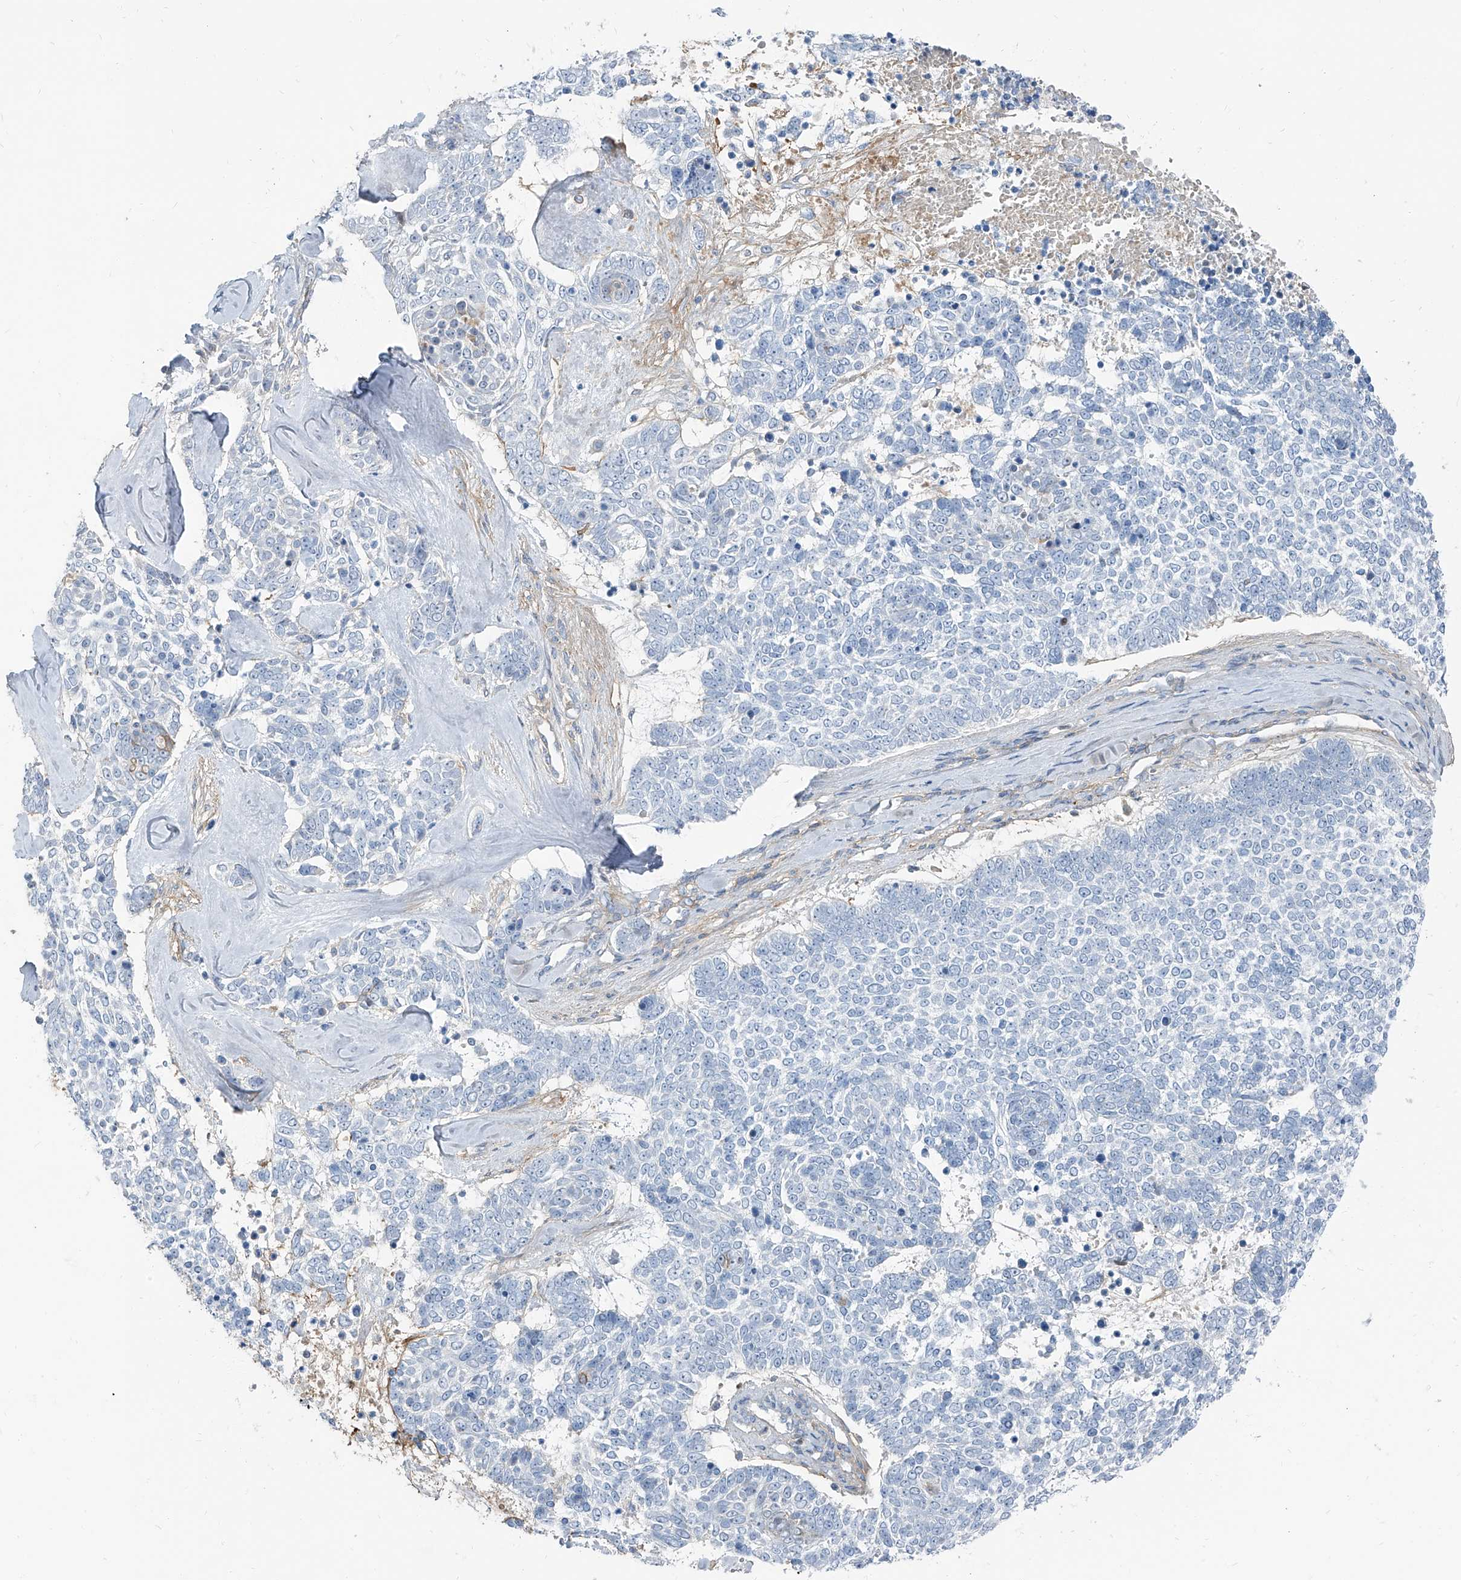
{"staining": {"intensity": "negative", "quantity": "none", "location": "none"}, "tissue": "skin cancer", "cell_type": "Tumor cells", "image_type": "cancer", "snomed": [{"axis": "morphology", "description": "Basal cell carcinoma"}, {"axis": "topography", "description": "Skin"}], "caption": "Immunohistochemistry micrograph of human skin cancer (basal cell carcinoma) stained for a protein (brown), which demonstrates no positivity in tumor cells.", "gene": "HOXA3", "patient": {"sex": "female", "age": 81}}